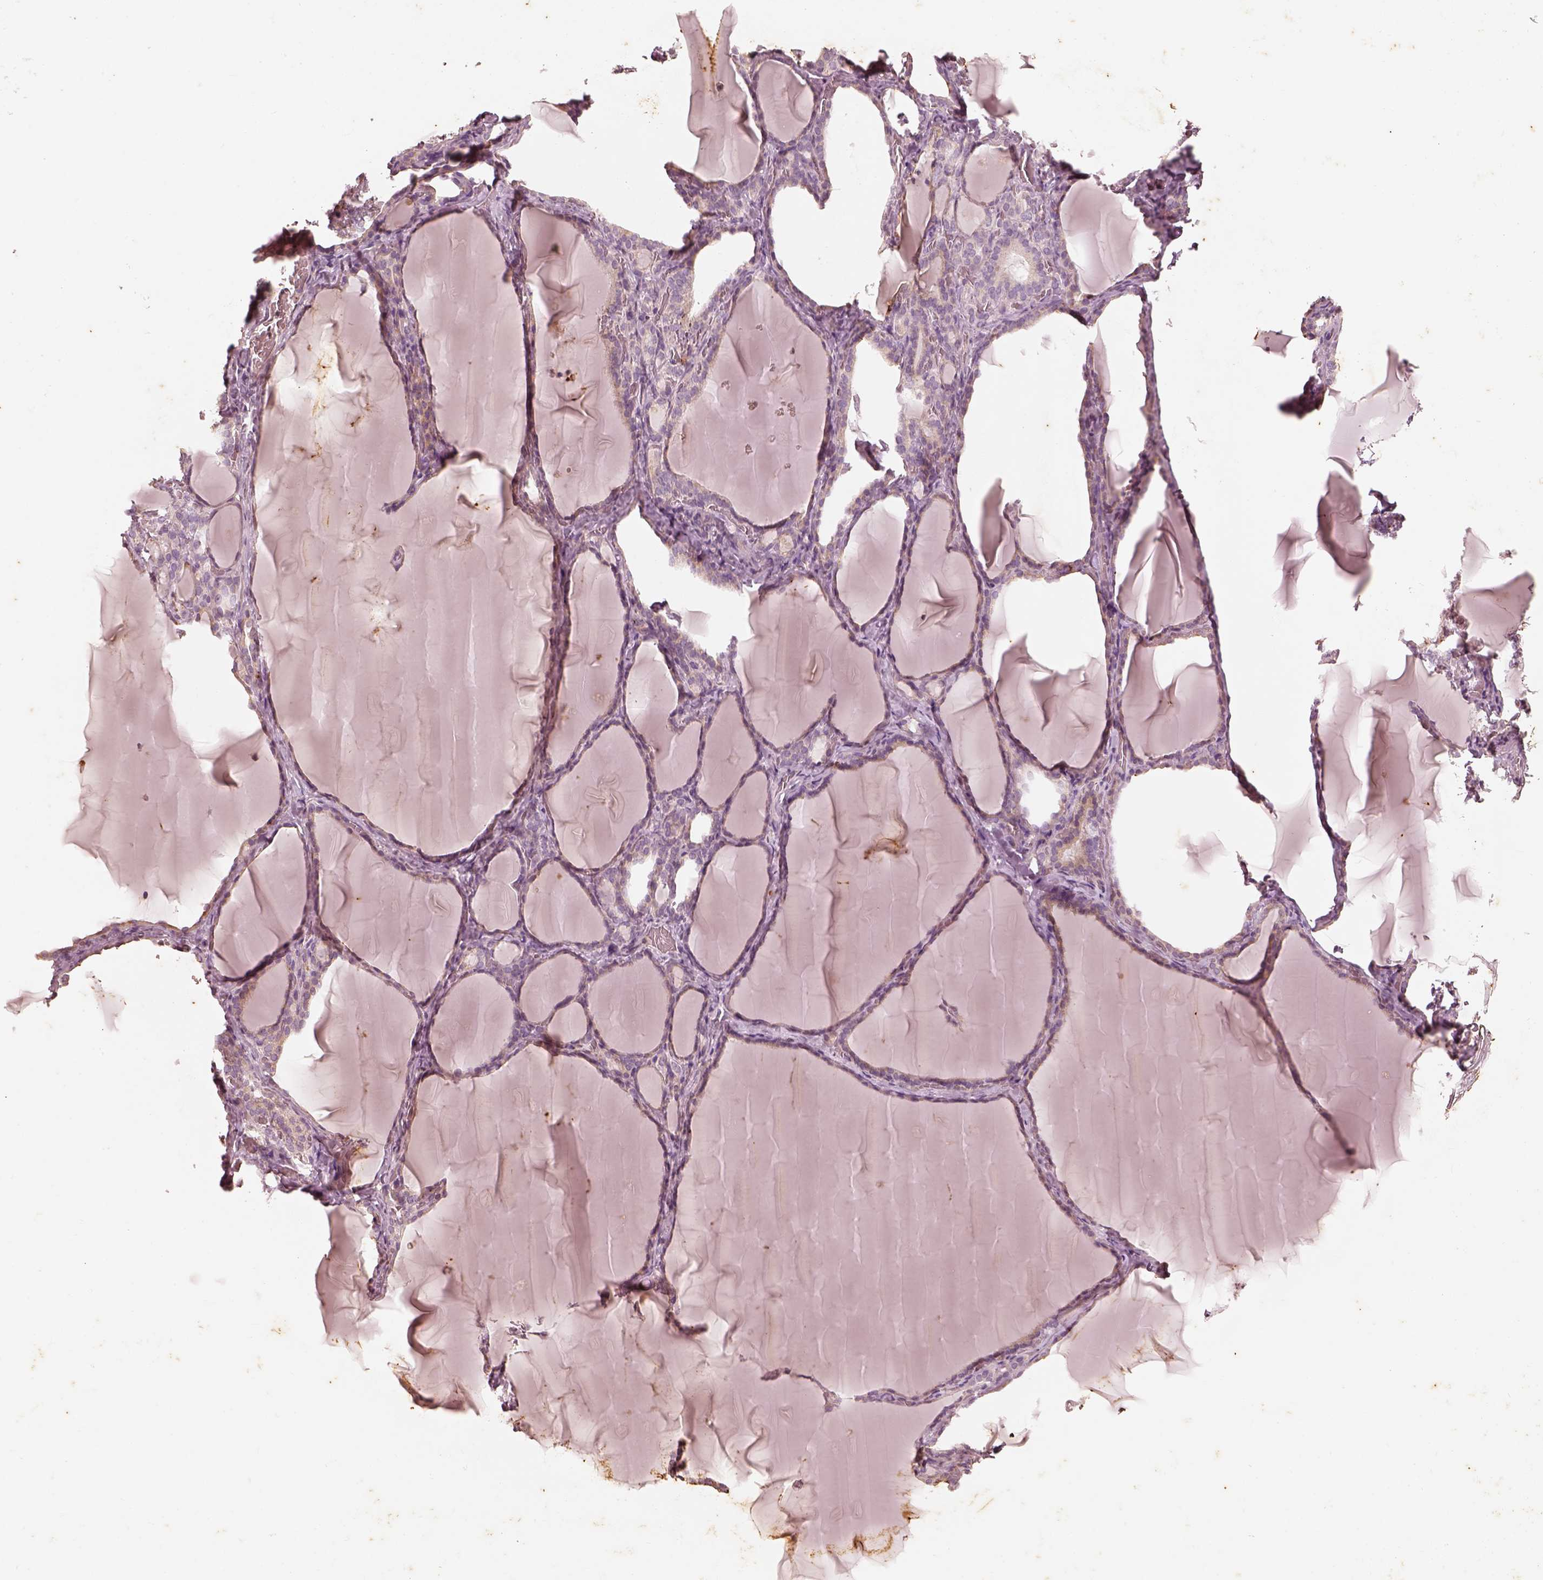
{"staining": {"intensity": "negative", "quantity": "none", "location": "none"}, "tissue": "thyroid gland", "cell_type": "Glandular cells", "image_type": "normal", "snomed": [{"axis": "morphology", "description": "Normal tissue, NOS"}, {"axis": "morphology", "description": "Hyperplasia, NOS"}, {"axis": "topography", "description": "Thyroid gland"}], "caption": "IHC of unremarkable thyroid gland reveals no staining in glandular cells. (DAB immunohistochemistry with hematoxylin counter stain).", "gene": "WLS", "patient": {"sex": "female", "age": 27}}